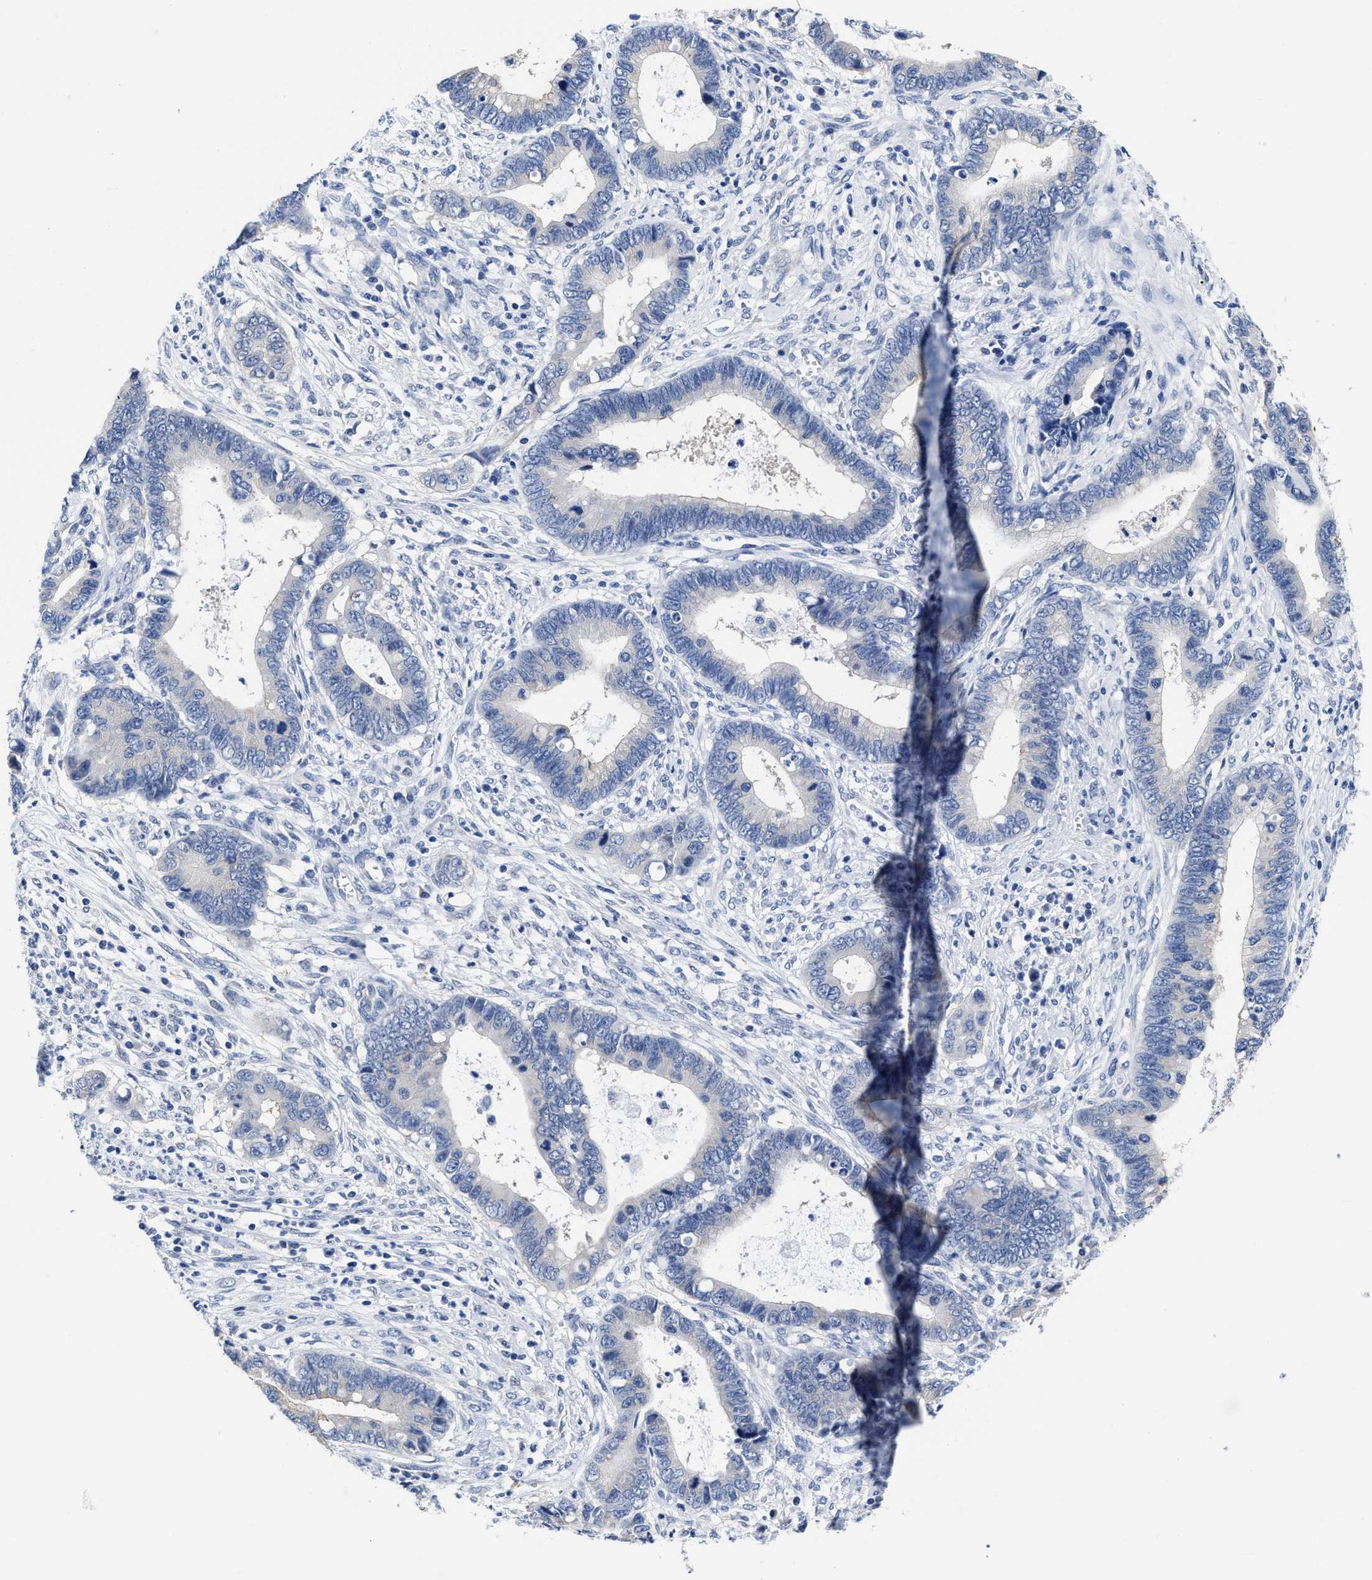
{"staining": {"intensity": "negative", "quantity": "none", "location": "none"}, "tissue": "cervical cancer", "cell_type": "Tumor cells", "image_type": "cancer", "snomed": [{"axis": "morphology", "description": "Adenocarcinoma, NOS"}, {"axis": "topography", "description": "Cervix"}], "caption": "IHC of cervical cancer shows no positivity in tumor cells.", "gene": "HOOK1", "patient": {"sex": "female", "age": 44}}